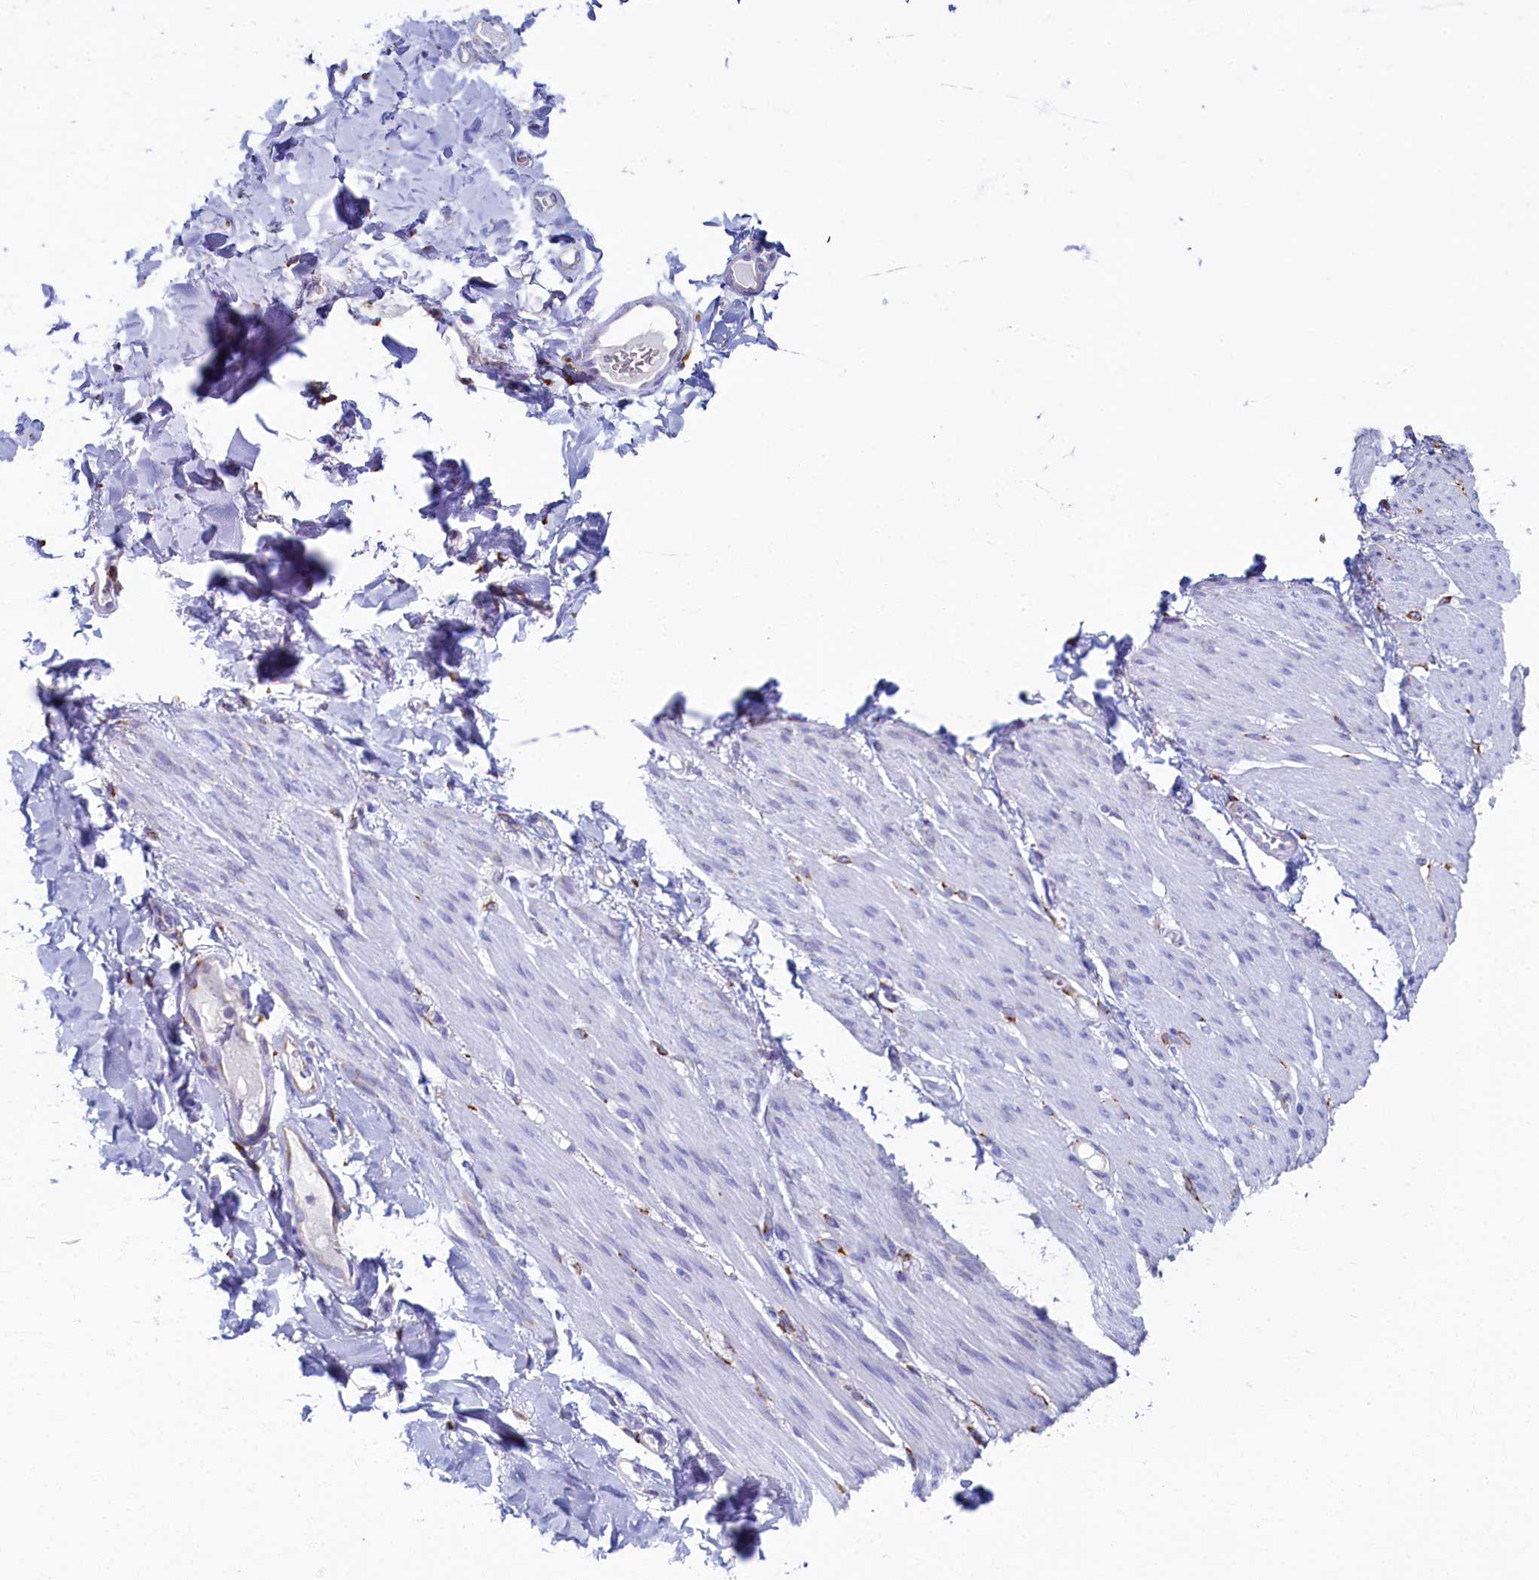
{"staining": {"intensity": "negative", "quantity": "none", "location": "none"}, "tissue": "adipose tissue", "cell_type": "Adipocytes", "image_type": "normal", "snomed": [{"axis": "morphology", "description": "Normal tissue, NOS"}, {"axis": "topography", "description": "Colon"}, {"axis": "topography", "description": "Peripheral nerve tissue"}], "caption": "High power microscopy photomicrograph of an IHC micrograph of unremarkable adipose tissue, revealing no significant staining in adipocytes. (Immunohistochemistry, brightfield microscopy, high magnification).", "gene": "TMEM18", "patient": {"sex": "female", "age": 61}}